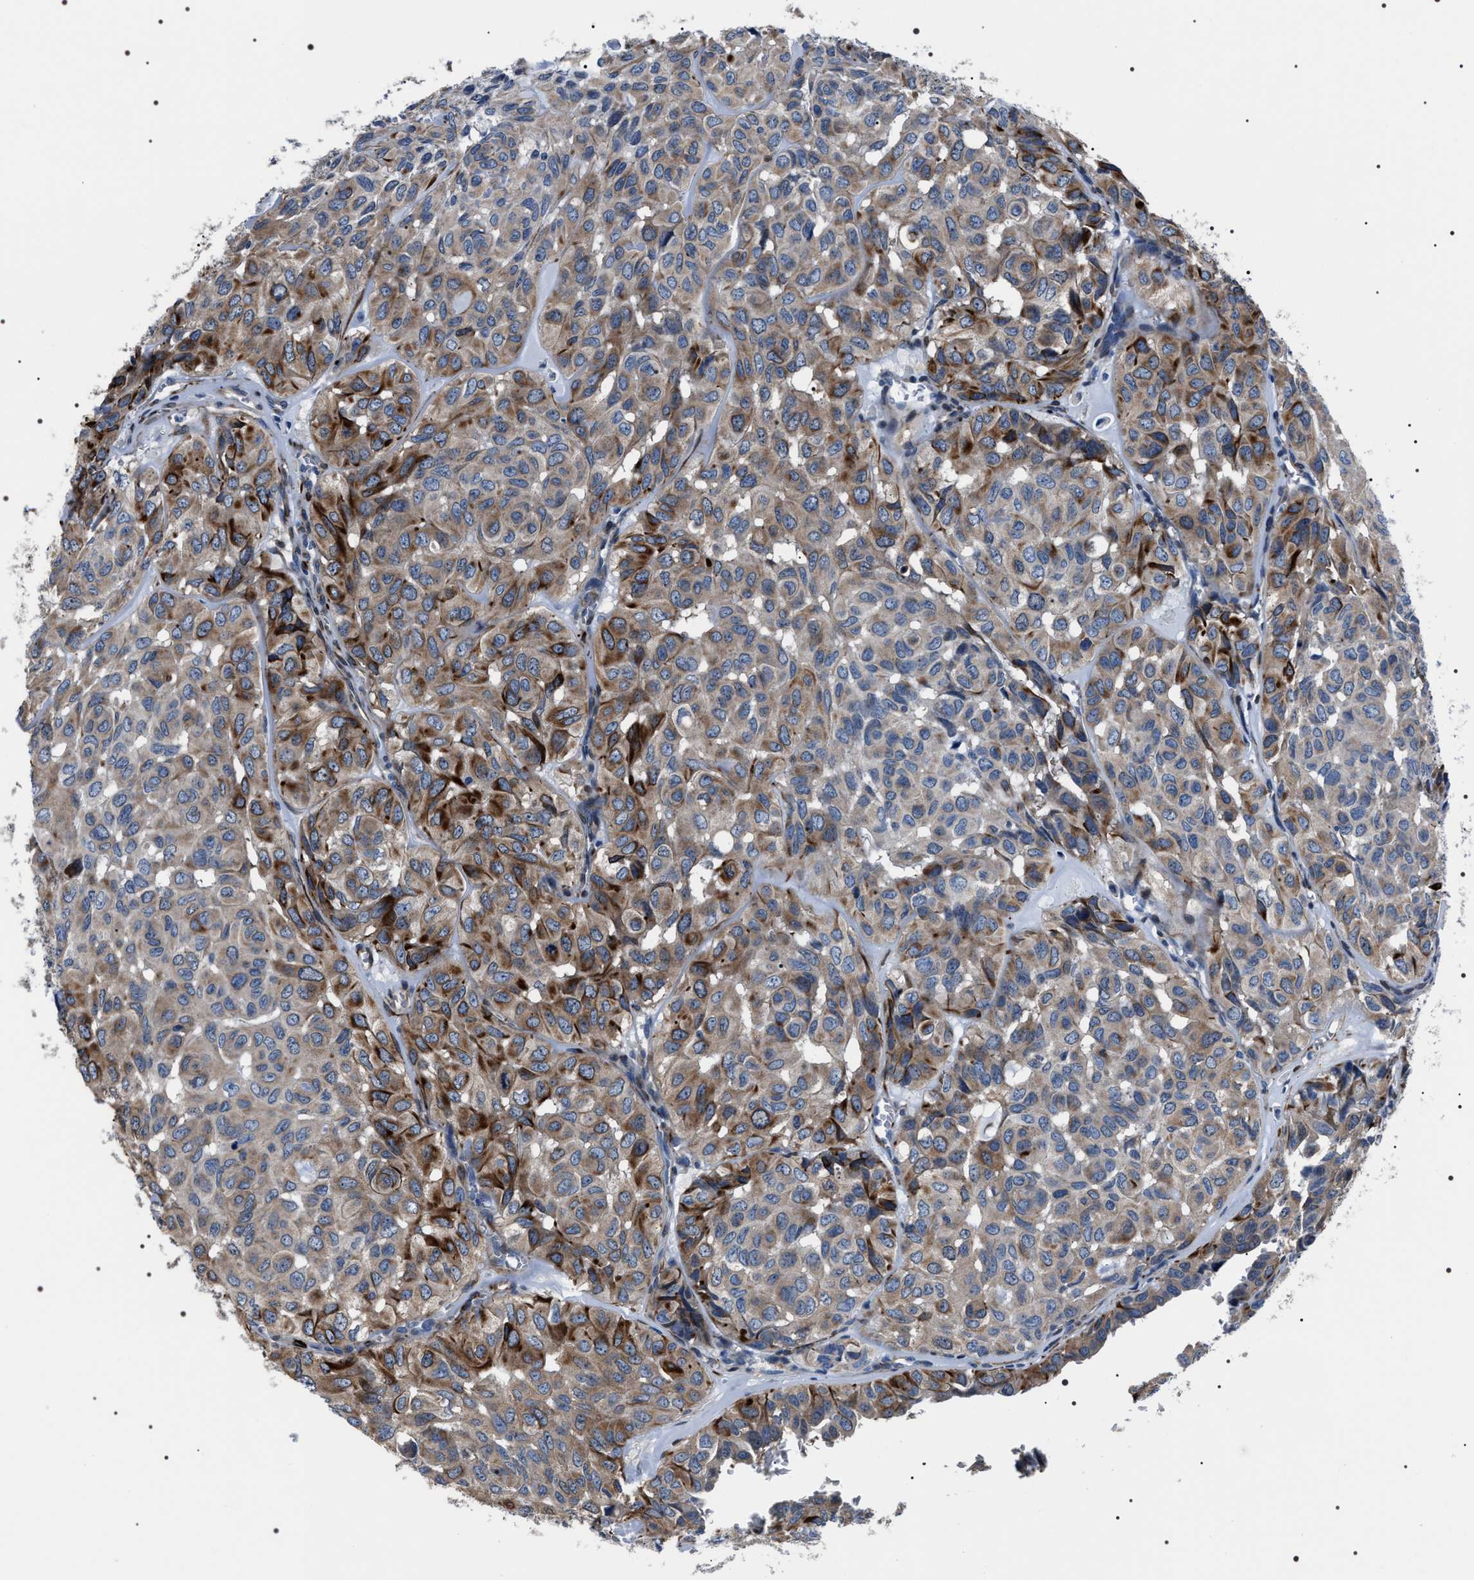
{"staining": {"intensity": "moderate", "quantity": "<25%", "location": "cytoplasmic/membranous"}, "tissue": "head and neck cancer", "cell_type": "Tumor cells", "image_type": "cancer", "snomed": [{"axis": "morphology", "description": "Adenocarcinoma, NOS"}, {"axis": "topography", "description": "Salivary gland, NOS"}, {"axis": "topography", "description": "Head-Neck"}], "caption": "Human adenocarcinoma (head and neck) stained with a protein marker displays moderate staining in tumor cells.", "gene": "BAG2", "patient": {"sex": "female", "age": 76}}